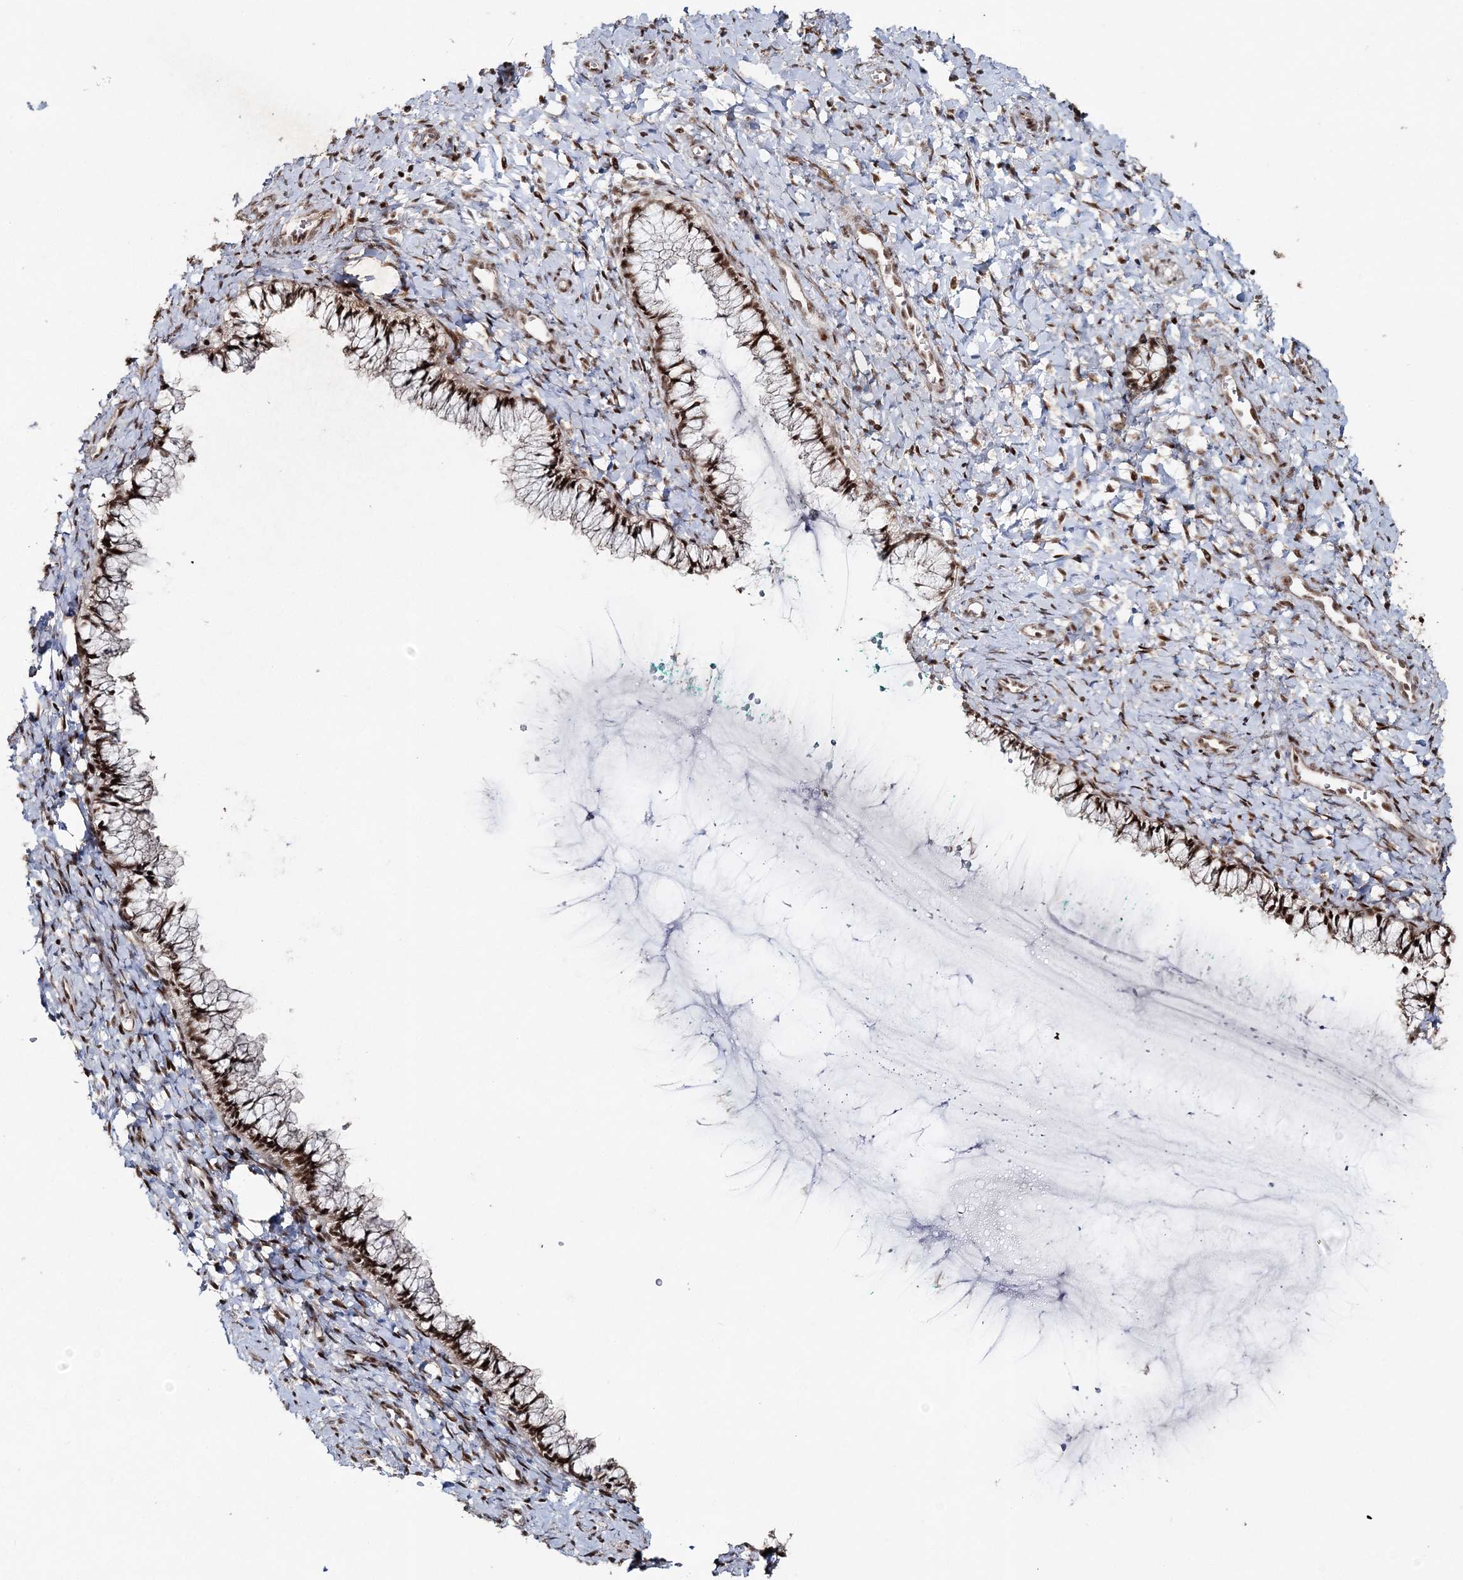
{"staining": {"intensity": "strong", "quantity": ">75%", "location": "nuclear"}, "tissue": "cervix", "cell_type": "Glandular cells", "image_type": "normal", "snomed": [{"axis": "morphology", "description": "Normal tissue, NOS"}, {"axis": "morphology", "description": "Adenocarcinoma, NOS"}, {"axis": "topography", "description": "Cervix"}], "caption": "An image of human cervix stained for a protein displays strong nuclear brown staining in glandular cells. The protein is stained brown, and the nuclei are stained in blue (DAB (3,3'-diaminobenzidine) IHC with brightfield microscopy, high magnification).", "gene": "EXOSC8", "patient": {"sex": "female", "age": 29}}